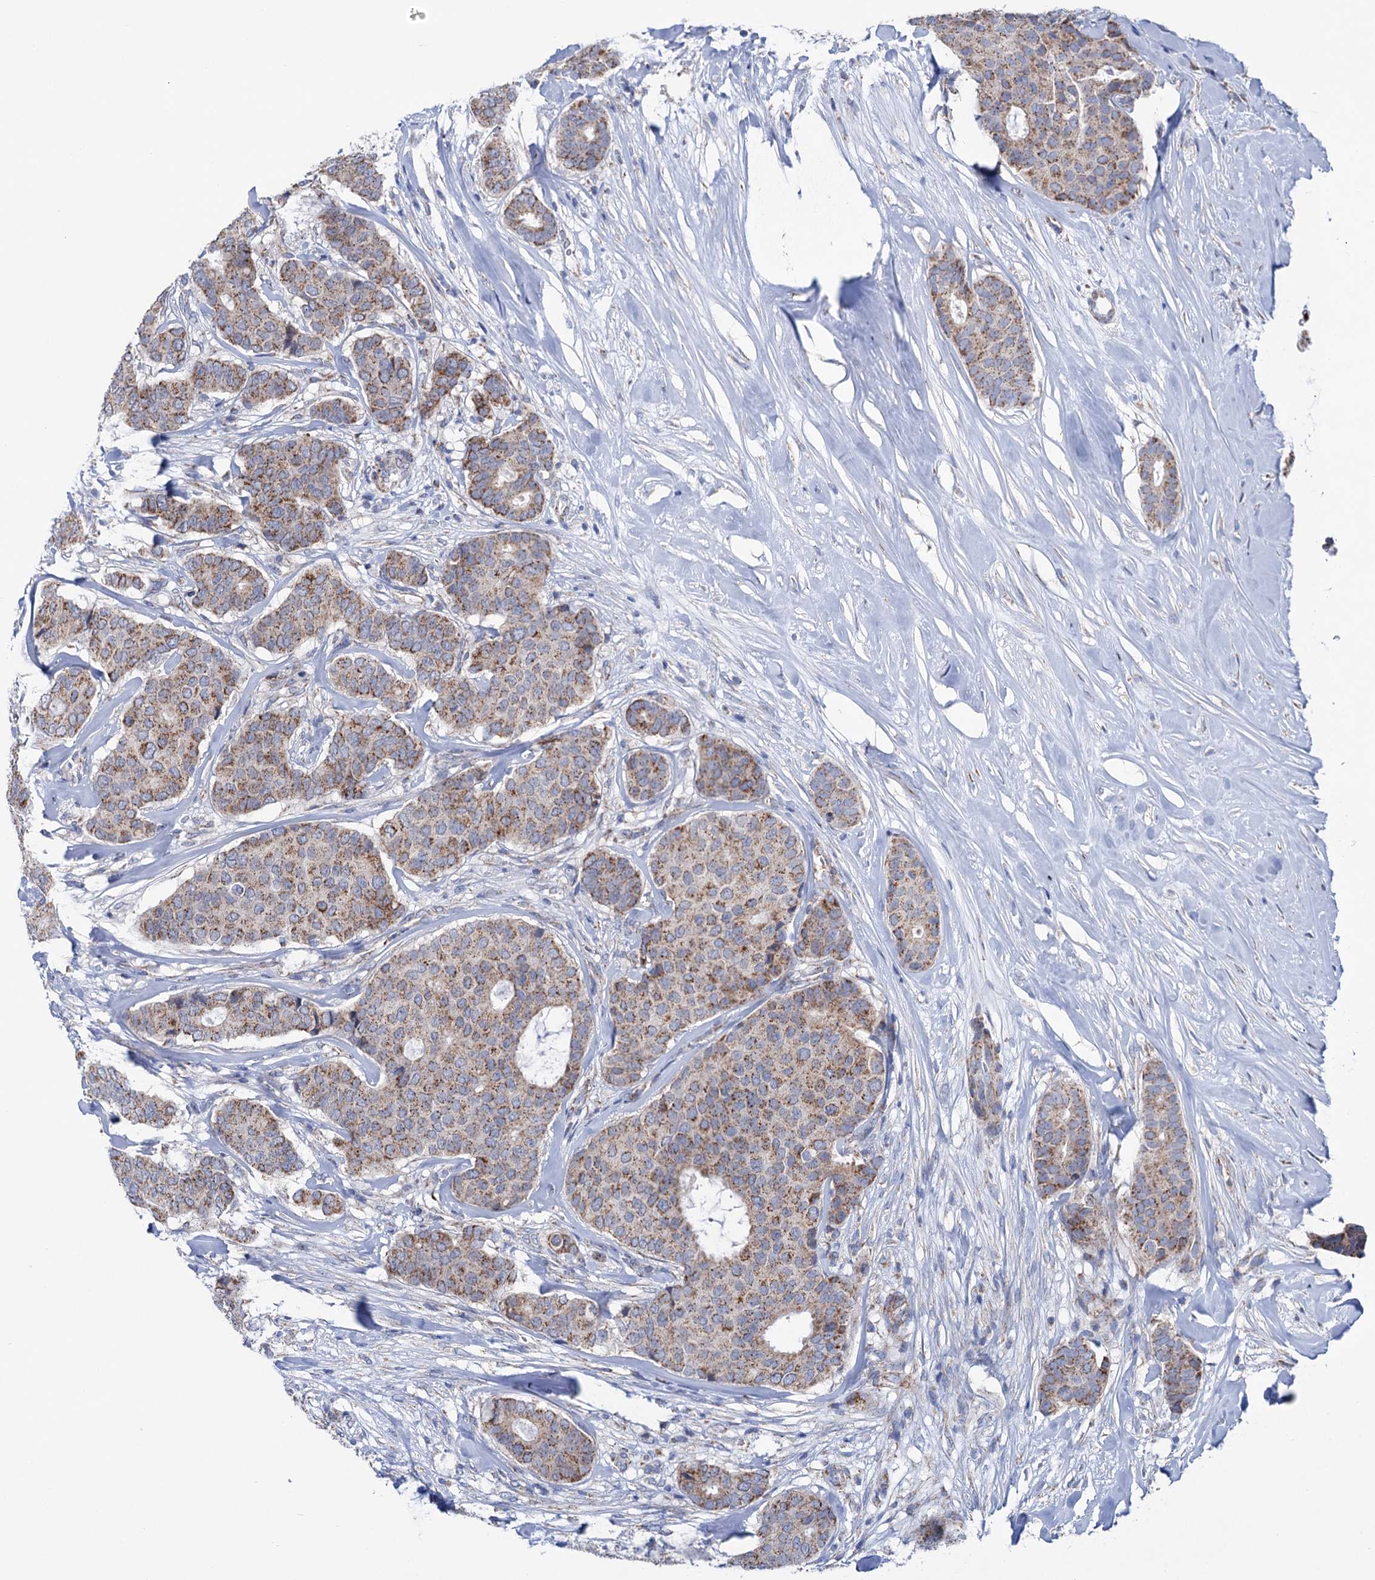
{"staining": {"intensity": "moderate", "quantity": ">75%", "location": "cytoplasmic/membranous"}, "tissue": "breast cancer", "cell_type": "Tumor cells", "image_type": "cancer", "snomed": [{"axis": "morphology", "description": "Duct carcinoma"}, {"axis": "topography", "description": "Breast"}], "caption": "The micrograph reveals a brown stain indicating the presence of a protein in the cytoplasmic/membranous of tumor cells in breast intraductal carcinoma. (DAB IHC with brightfield microscopy, high magnification).", "gene": "SUCLA2", "patient": {"sex": "female", "age": 75}}